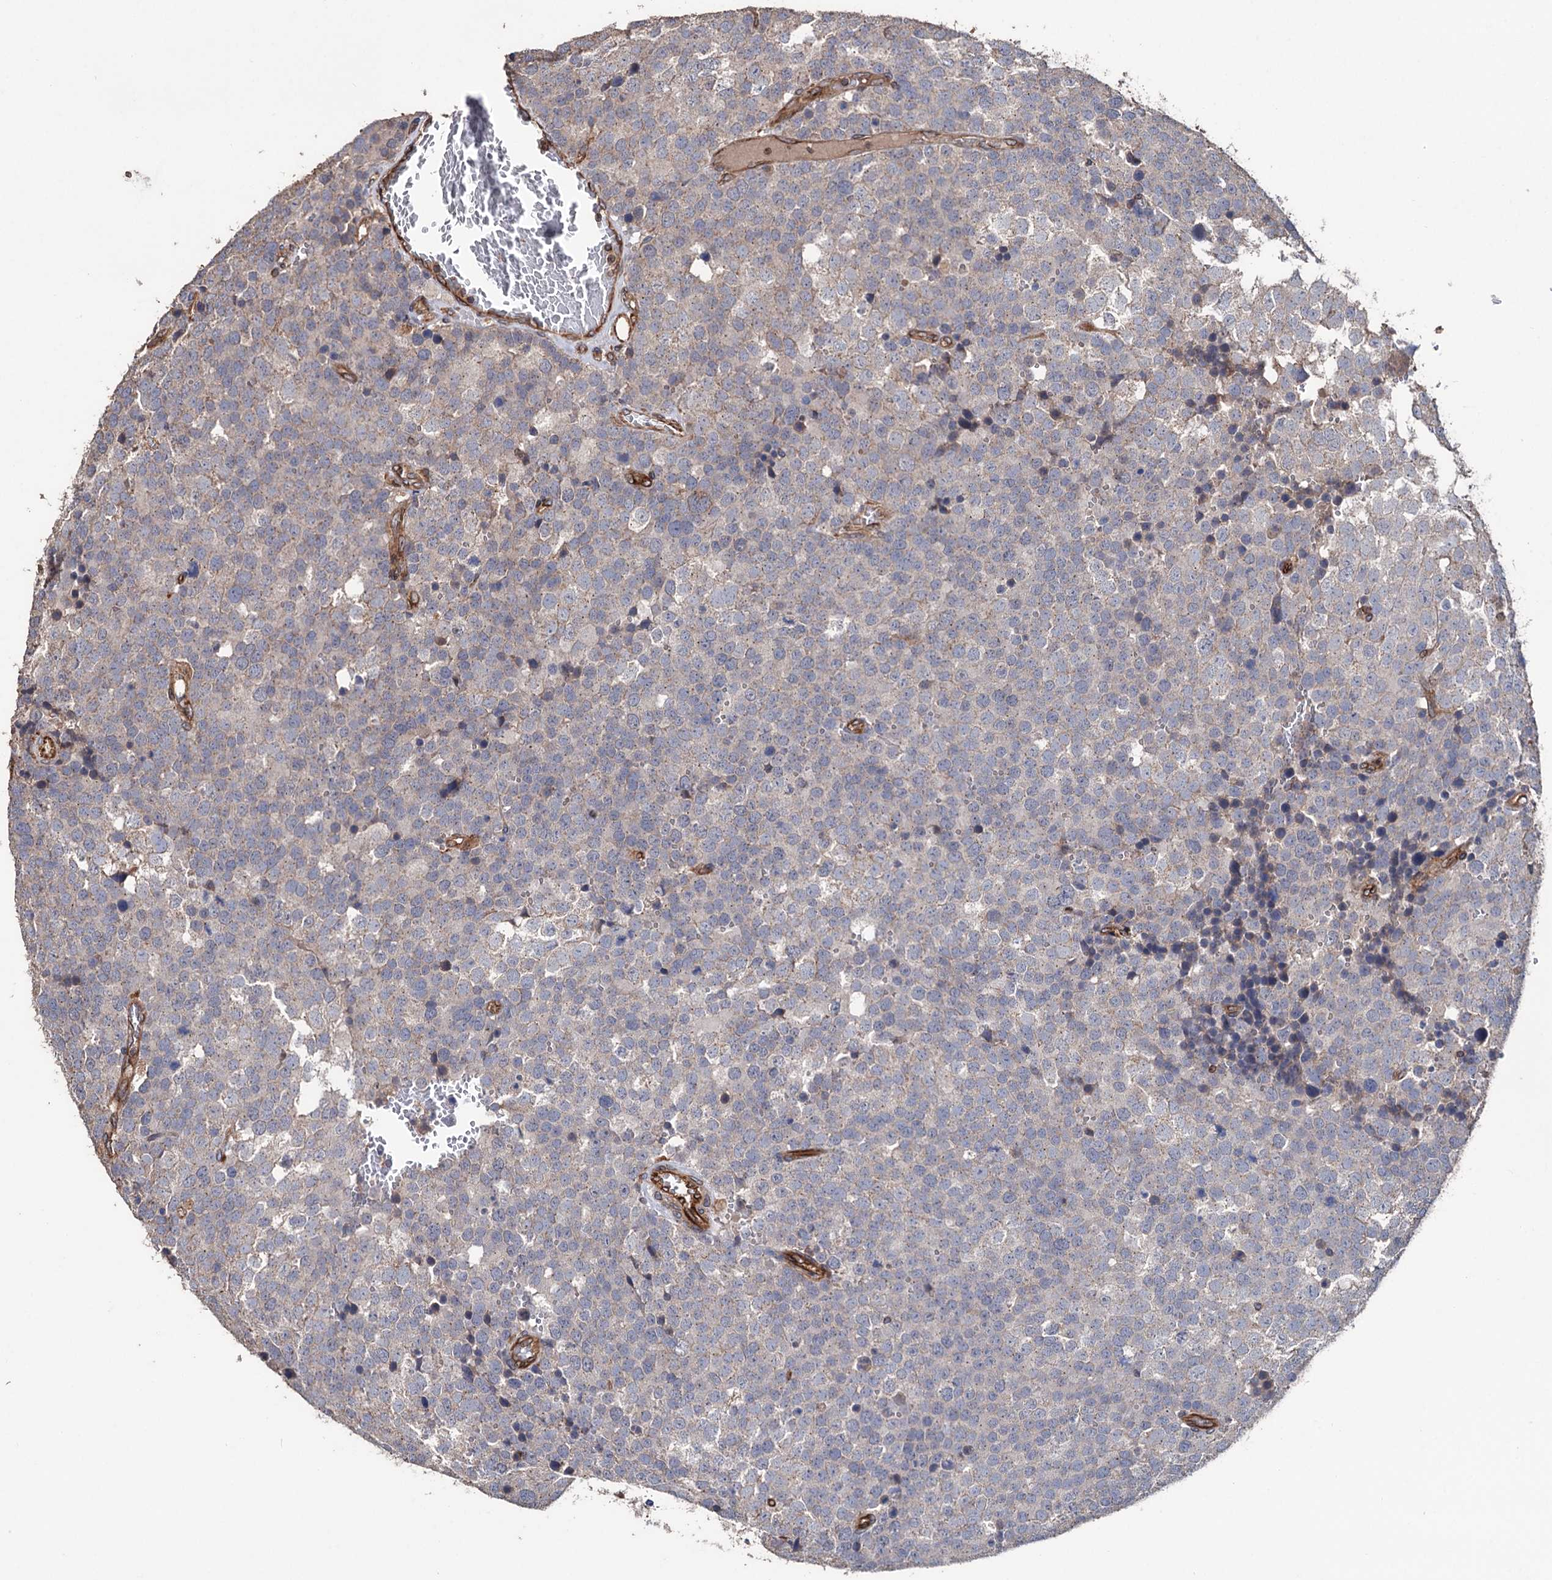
{"staining": {"intensity": "negative", "quantity": "none", "location": "none"}, "tissue": "testis cancer", "cell_type": "Tumor cells", "image_type": "cancer", "snomed": [{"axis": "morphology", "description": "Seminoma, NOS"}, {"axis": "topography", "description": "Testis"}], "caption": "Immunohistochemistry histopathology image of neoplastic tissue: human seminoma (testis) stained with DAB reveals no significant protein staining in tumor cells.", "gene": "STING1", "patient": {"sex": "male", "age": 71}}